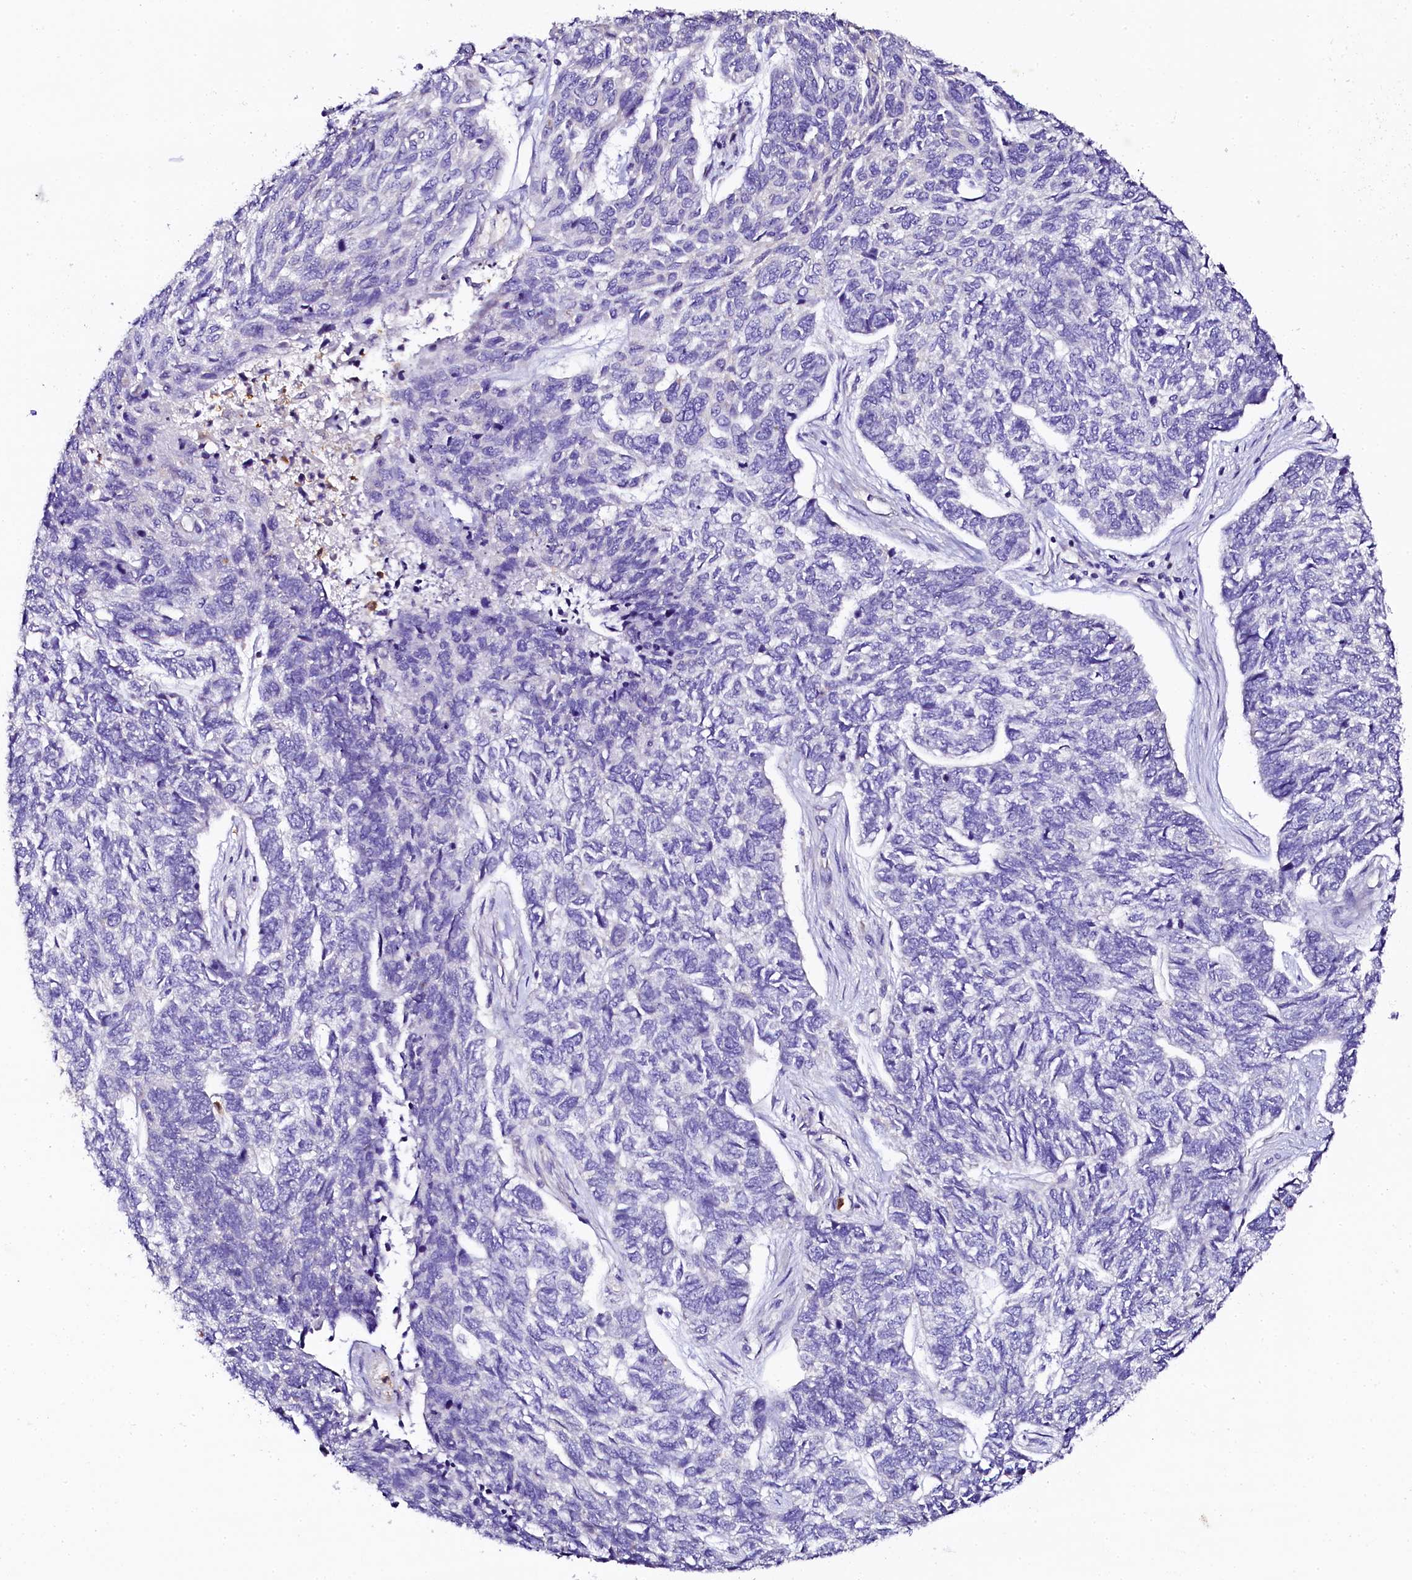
{"staining": {"intensity": "negative", "quantity": "none", "location": "none"}, "tissue": "skin cancer", "cell_type": "Tumor cells", "image_type": "cancer", "snomed": [{"axis": "morphology", "description": "Basal cell carcinoma"}, {"axis": "topography", "description": "Skin"}], "caption": "IHC histopathology image of human basal cell carcinoma (skin) stained for a protein (brown), which displays no expression in tumor cells.", "gene": "NAA16", "patient": {"sex": "female", "age": 65}}